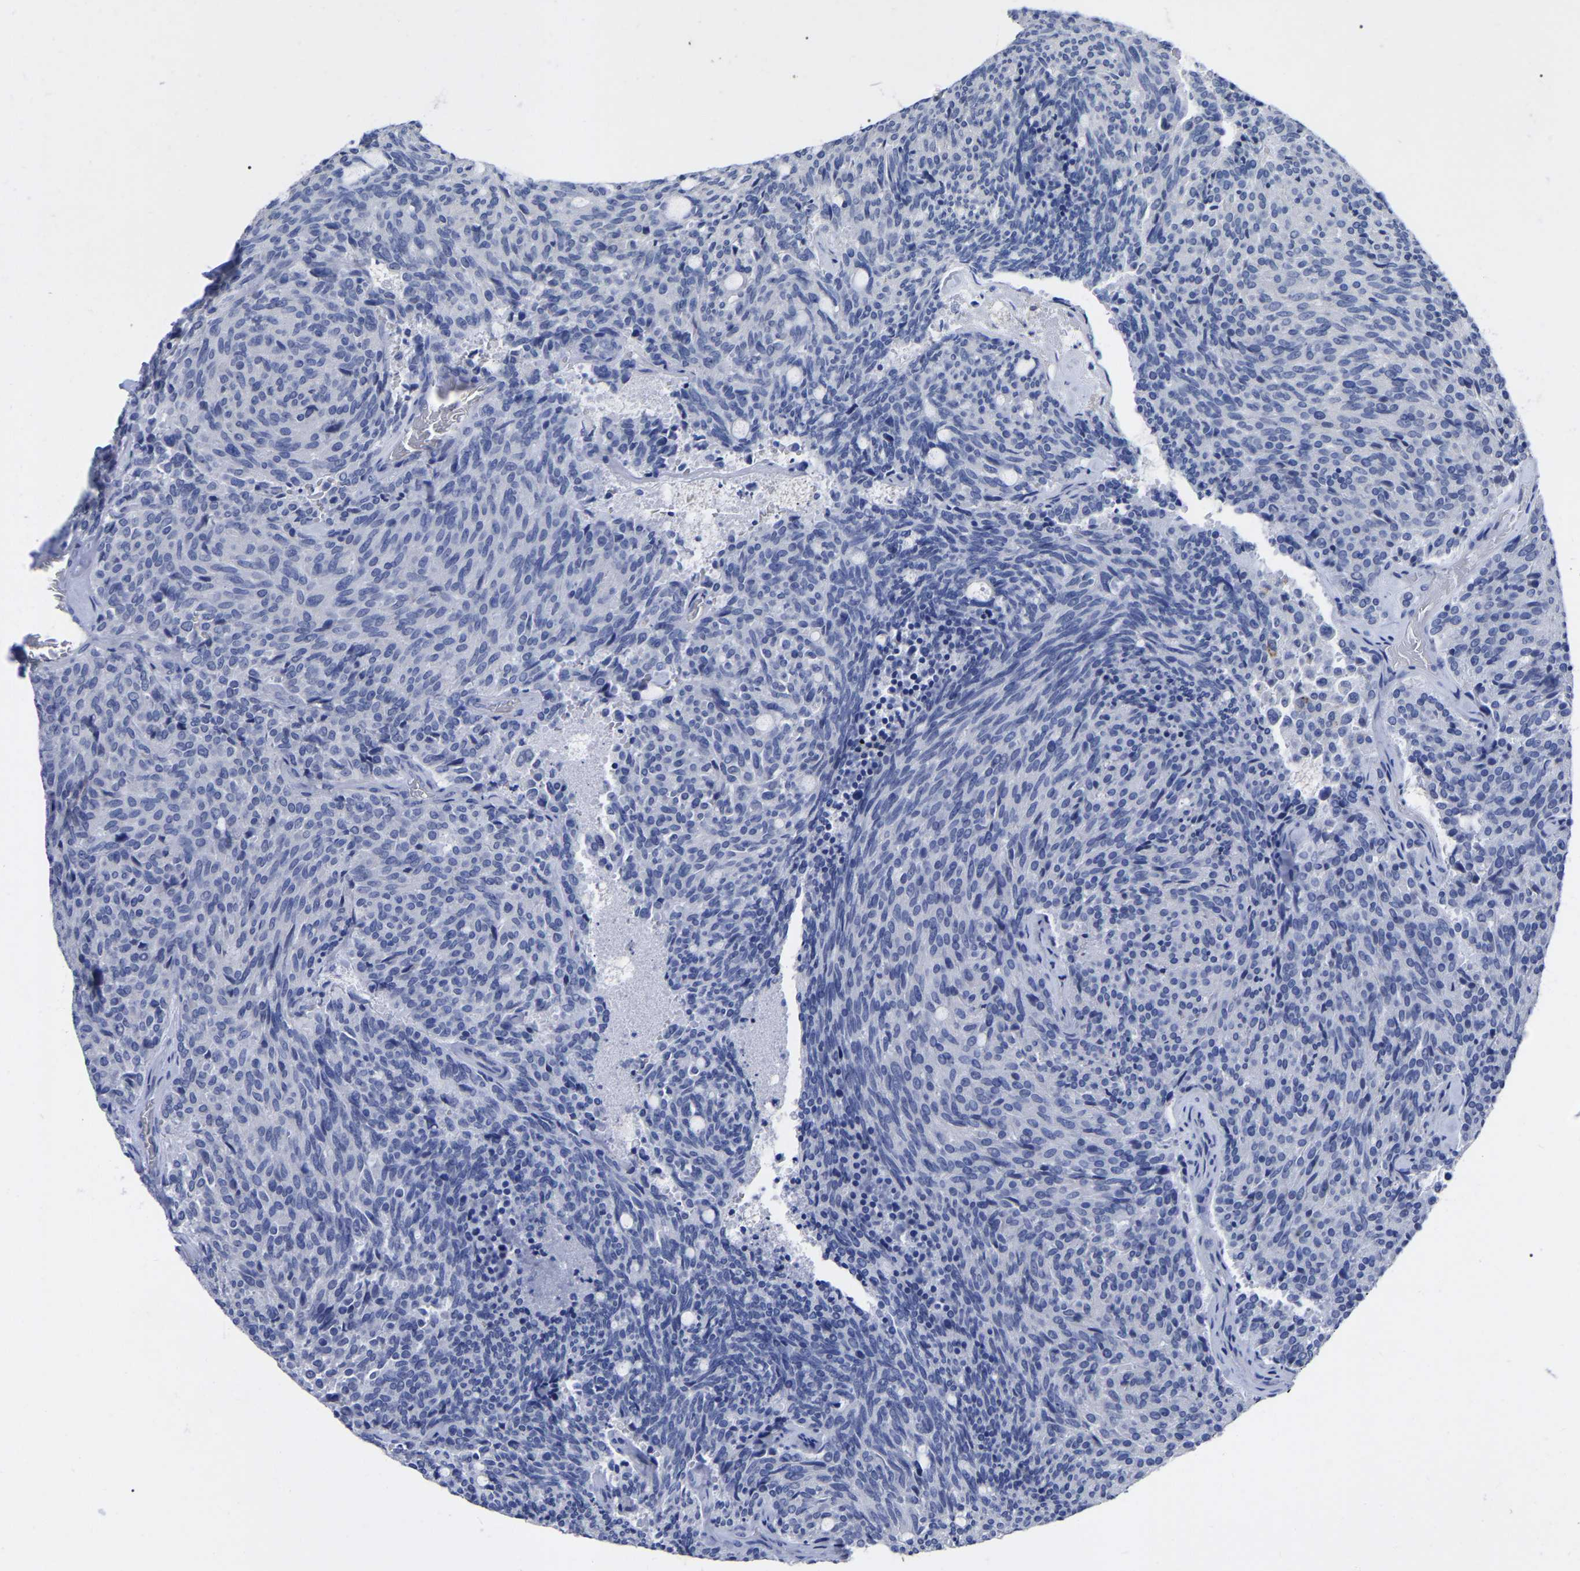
{"staining": {"intensity": "negative", "quantity": "none", "location": "none"}, "tissue": "carcinoid", "cell_type": "Tumor cells", "image_type": "cancer", "snomed": [{"axis": "morphology", "description": "Carcinoid, malignant, NOS"}, {"axis": "topography", "description": "Pancreas"}], "caption": "DAB (3,3'-diaminobenzidine) immunohistochemical staining of carcinoid (malignant) reveals no significant staining in tumor cells.", "gene": "ANXA13", "patient": {"sex": "female", "age": 54}}